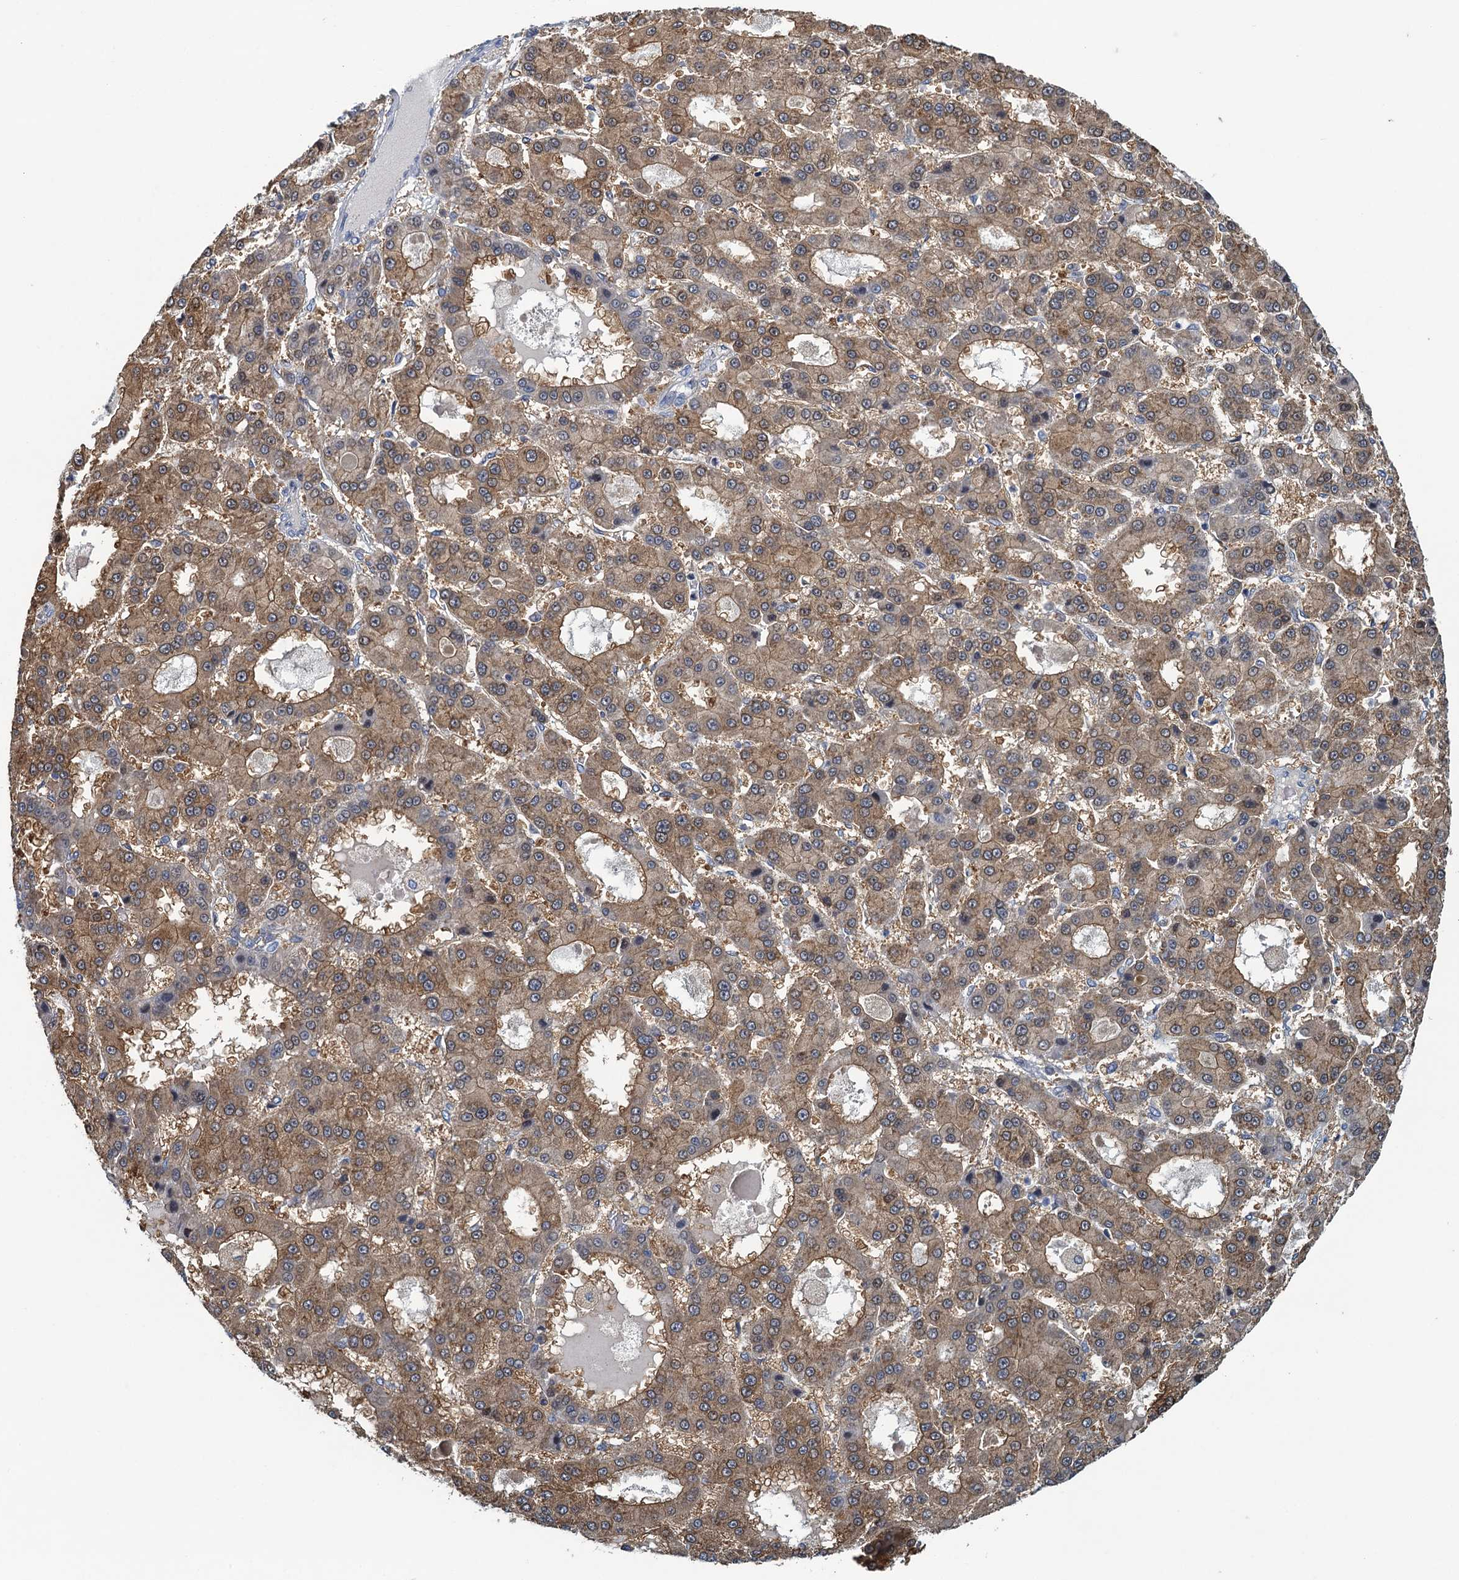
{"staining": {"intensity": "moderate", "quantity": ">75%", "location": "cytoplasmic/membranous"}, "tissue": "liver cancer", "cell_type": "Tumor cells", "image_type": "cancer", "snomed": [{"axis": "morphology", "description": "Carcinoma, Hepatocellular, NOS"}, {"axis": "topography", "description": "Liver"}], "caption": "Hepatocellular carcinoma (liver) stained with a brown dye displays moderate cytoplasmic/membranous positive expression in about >75% of tumor cells.", "gene": "NCKAP1L", "patient": {"sex": "male", "age": 70}}